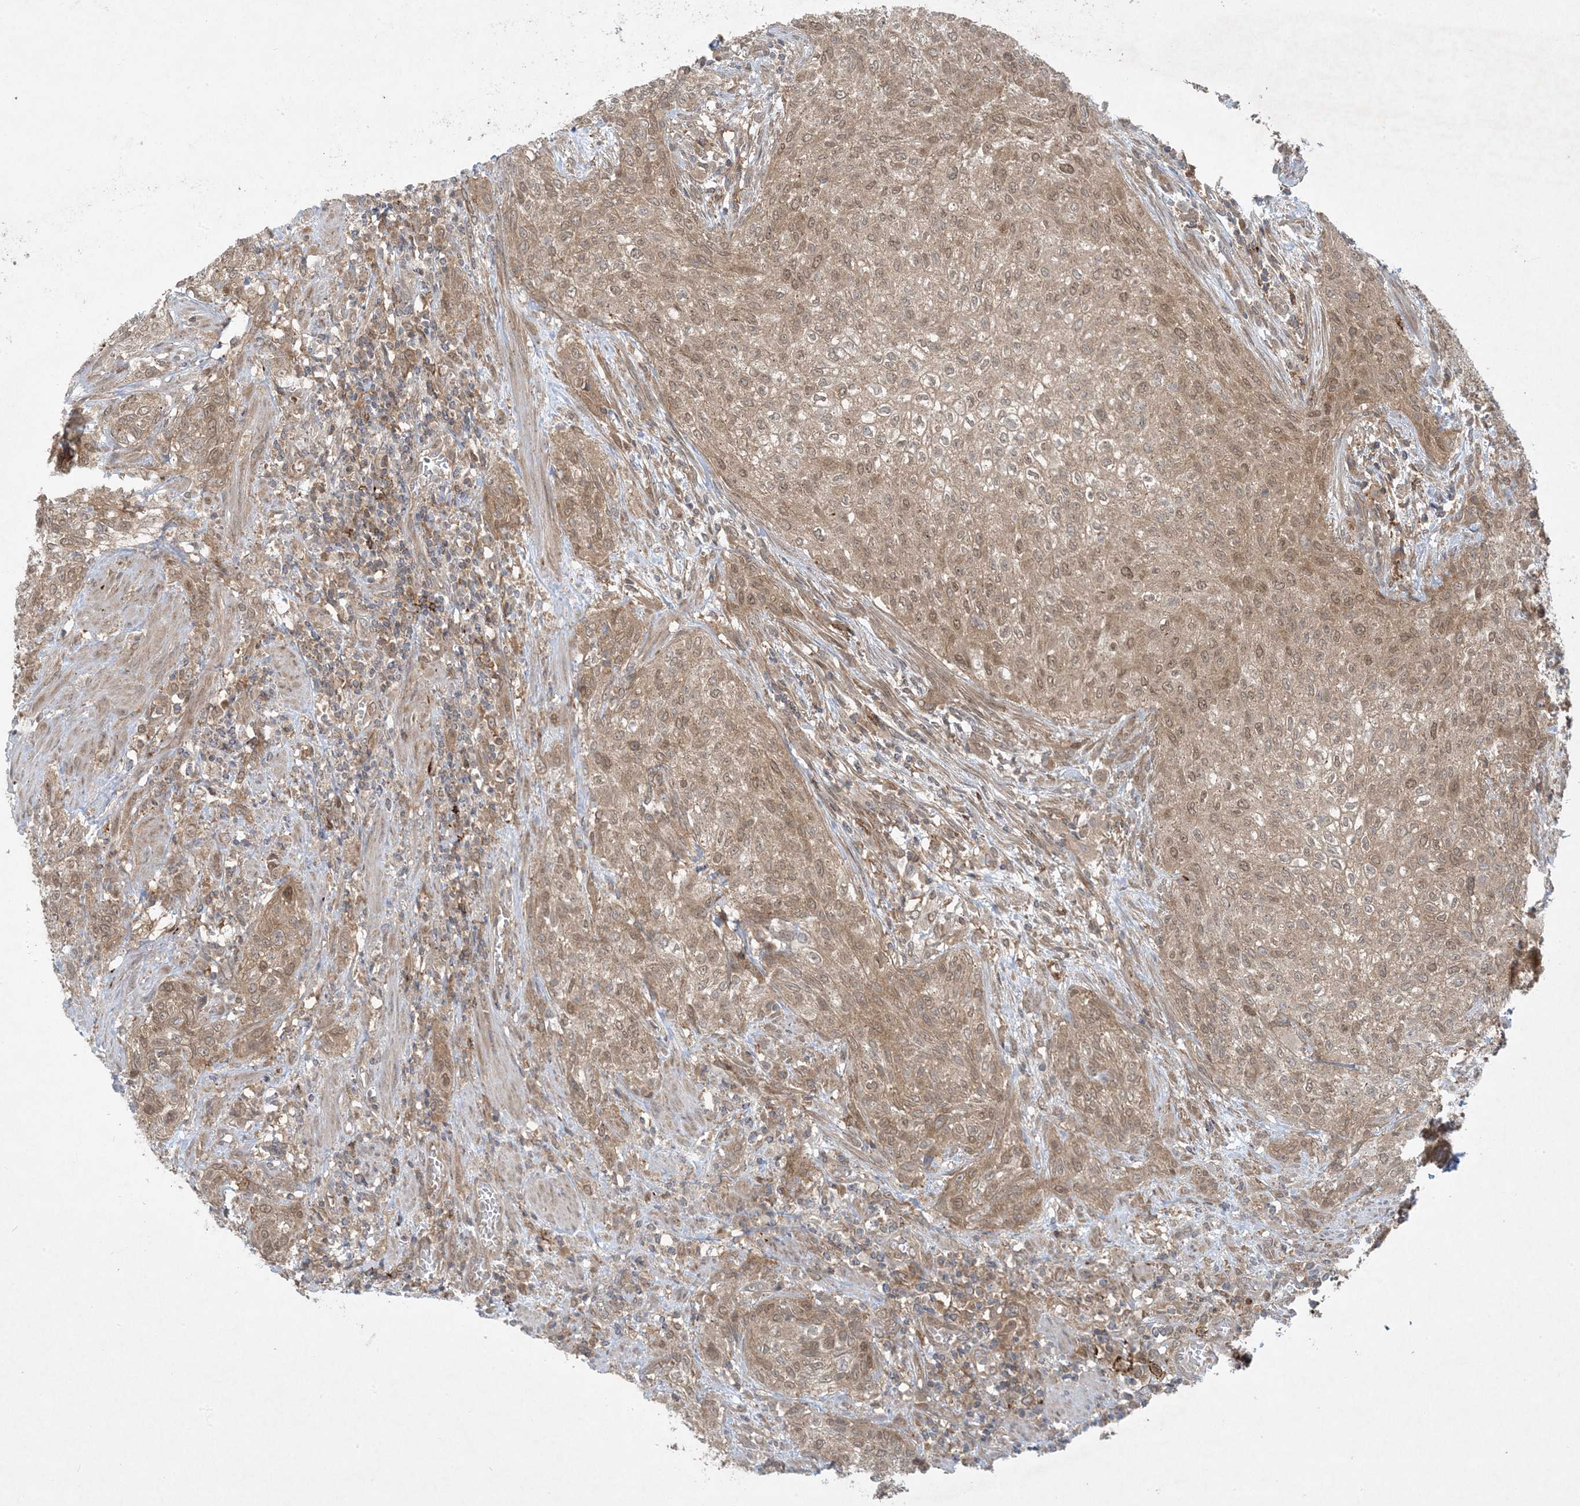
{"staining": {"intensity": "moderate", "quantity": ">75%", "location": "cytoplasmic/membranous,nuclear"}, "tissue": "urothelial cancer", "cell_type": "Tumor cells", "image_type": "cancer", "snomed": [{"axis": "morphology", "description": "Urothelial carcinoma, High grade"}, {"axis": "topography", "description": "Urinary bladder"}], "caption": "About >75% of tumor cells in urothelial carcinoma (high-grade) show moderate cytoplasmic/membranous and nuclear protein expression as visualized by brown immunohistochemical staining.", "gene": "STAM2", "patient": {"sex": "male", "age": 35}}